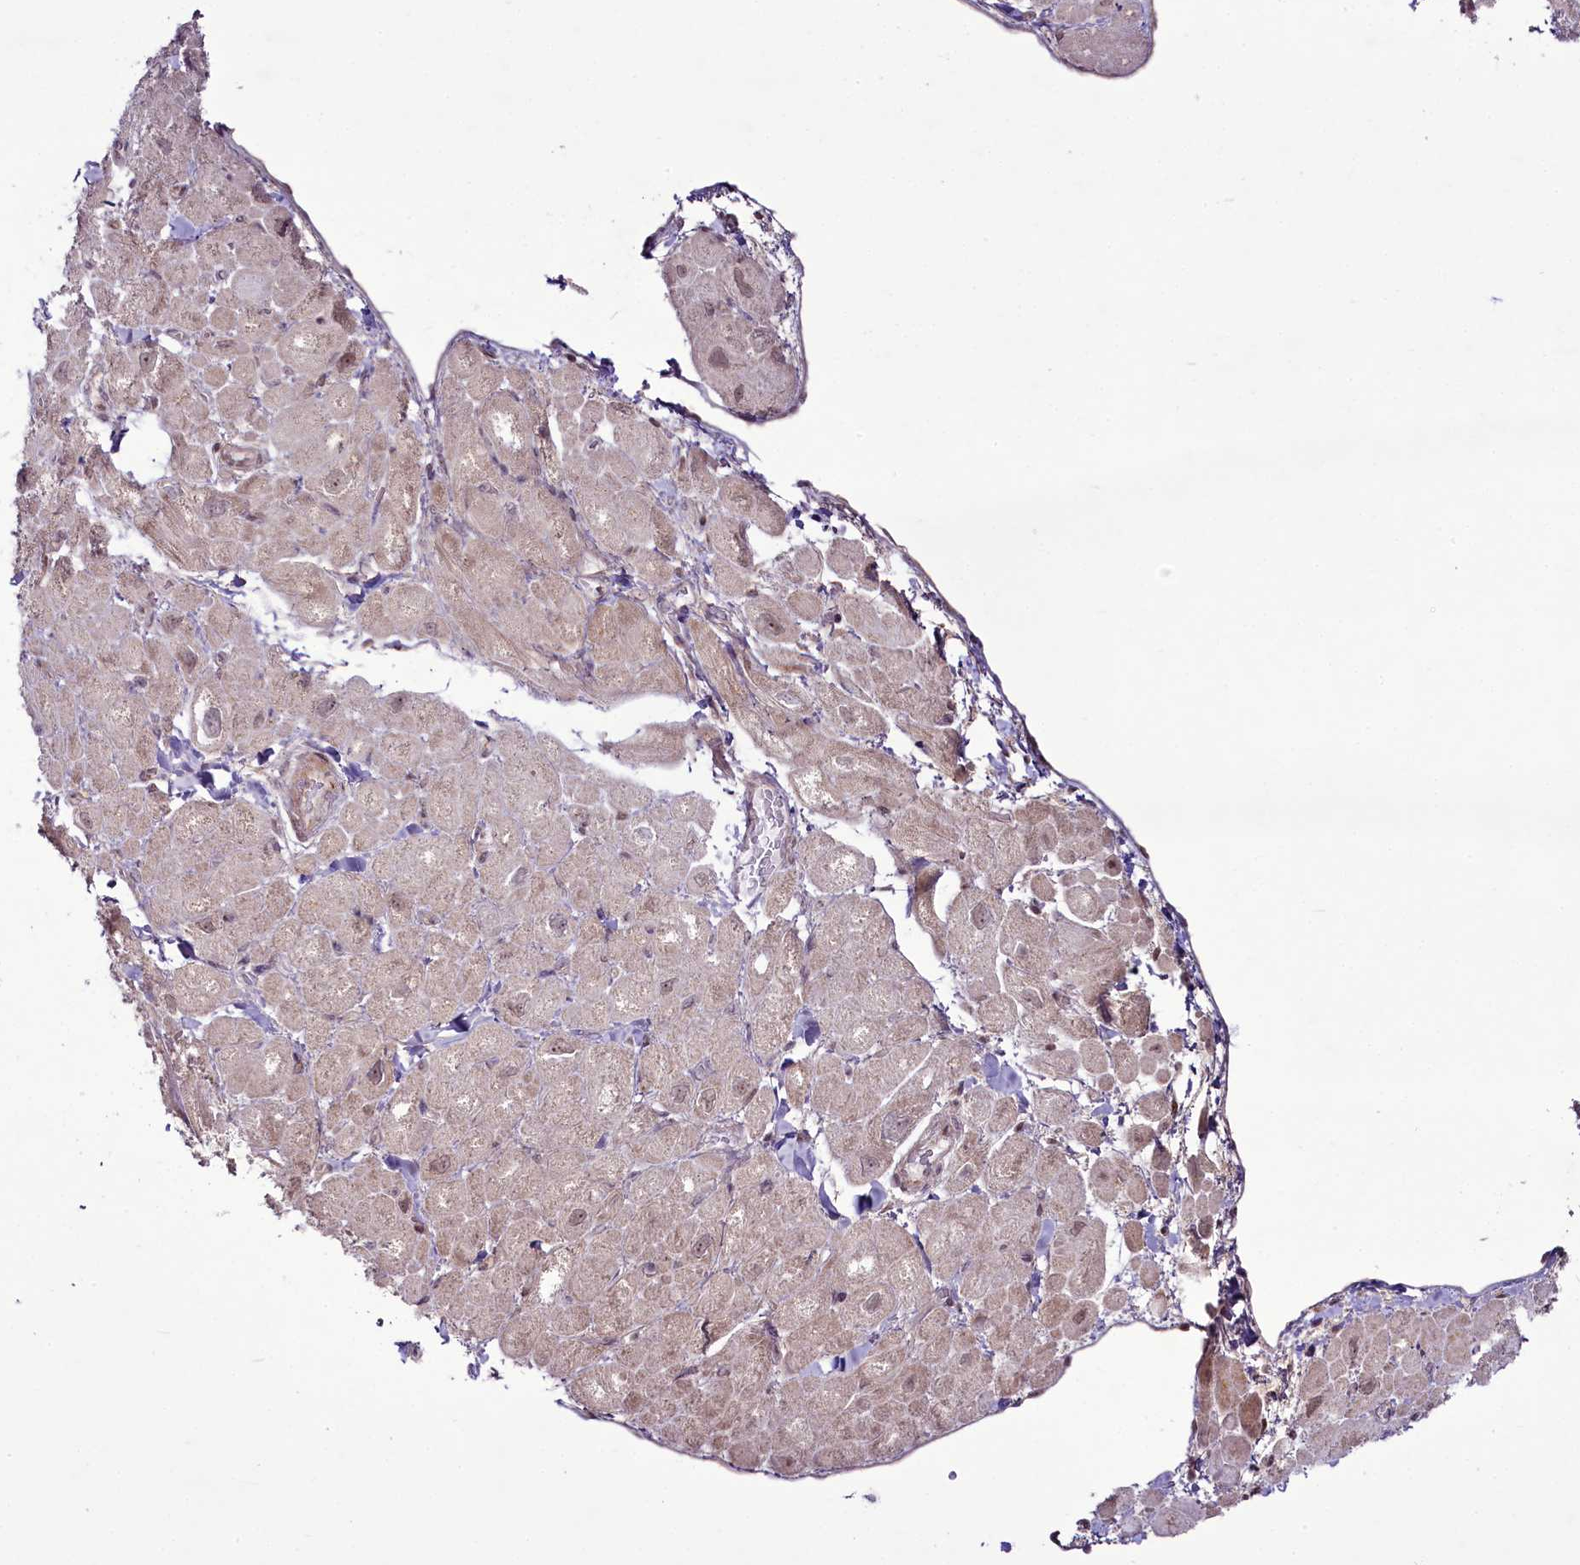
{"staining": {"intensity": "moderate", "quantity": "<25%", "location": "cytoplasmic/membranous"}, "tissue": "heart muscle", "cell_type": "Cardiomyocytes", "image_type": "normal", "snomed": [{"axis": "morphology", "description": "Normal tissue, NOS"}, {"axis": "topography", "description": "Heart"}], "caption": "DAB immunohistochemical staining of unremarkable heart muscle demonstrates moderate cytoplasmic/membranous protein positivity in about <25% of cardiomyocytes. (IHC, brightfield microscopy, high magnification).", "gene": "RSBN1", "patient": {"sex": "male", "age": 65}}